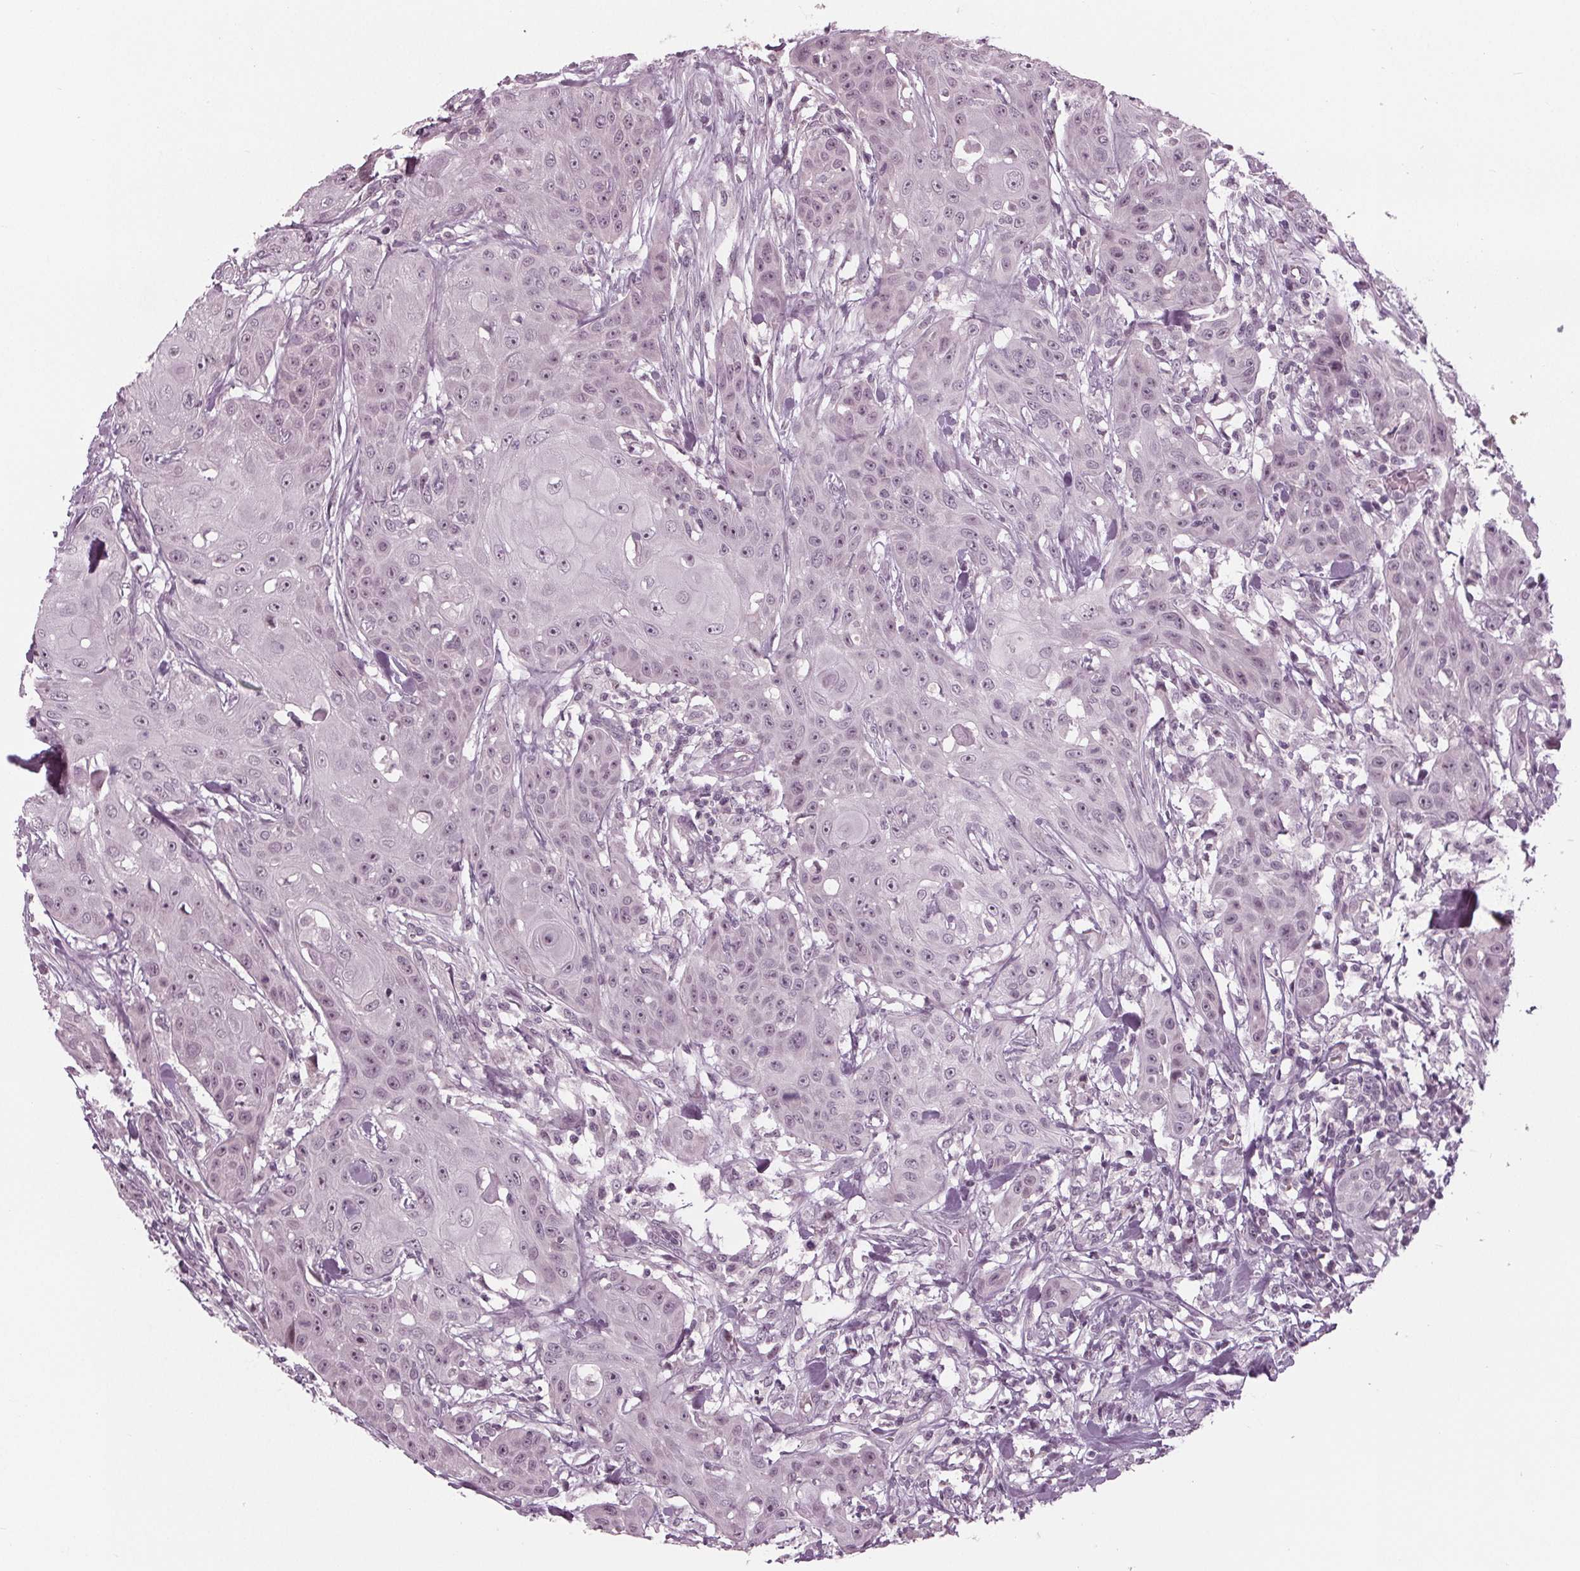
{"staining": {"intensity": "negative", "quantity": "none", "location": "none"}, "tissue": "head and neck cancer", "cell_type": "Tumor cells", "image_type": "cancer", "snomed": [{"axis": "morphology", "description": "Squamous cell carcinoma, NOS"}, {"axis": "topography", "description": "Oral tissue"}, {"axis": "topography", "description": "Head-Neck"}], "caption": "The immunohistochemistry (IHC) photomicrograph has no significant expression in tumor cells of head and neck cancer tissue.", "gene": "ADPRHL1", "patient": {"sex": "female", "age": 55}}